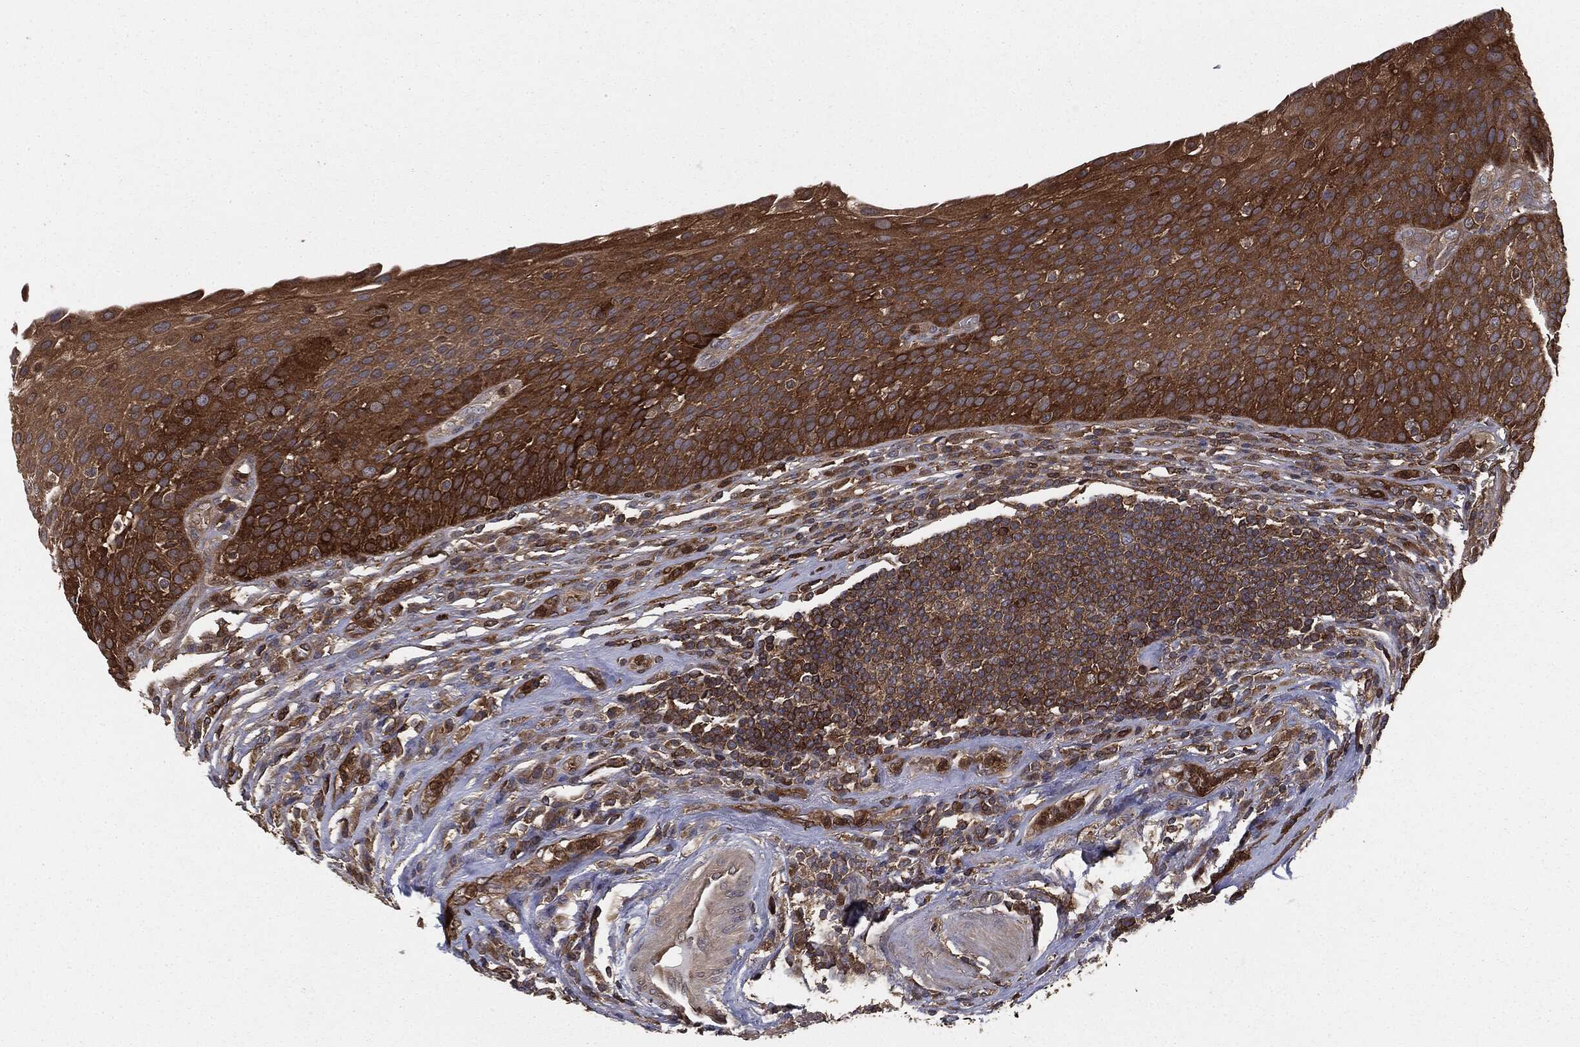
{"staining": {"intensity": "strong", "quantity": ">75%", "location": "cytoplasmic/membranous"}, "tissue": "urothelial cancer", "cell_type": "Tumor cells", "image_type": "cancer", "snomed": [{"axis": "morphology", "description": "Urothelial carcinoma, High grade"}, {"axis": "topography", "description": "Urinary bladder"}], "caption": "Strong cytoplasmic/membranous protein staining is appreciated in about >75% of tumor cells in urothelial carcinoma (high-grade).", "gene": "GNB5", "patient": {"sex": "female", "age": 70}}